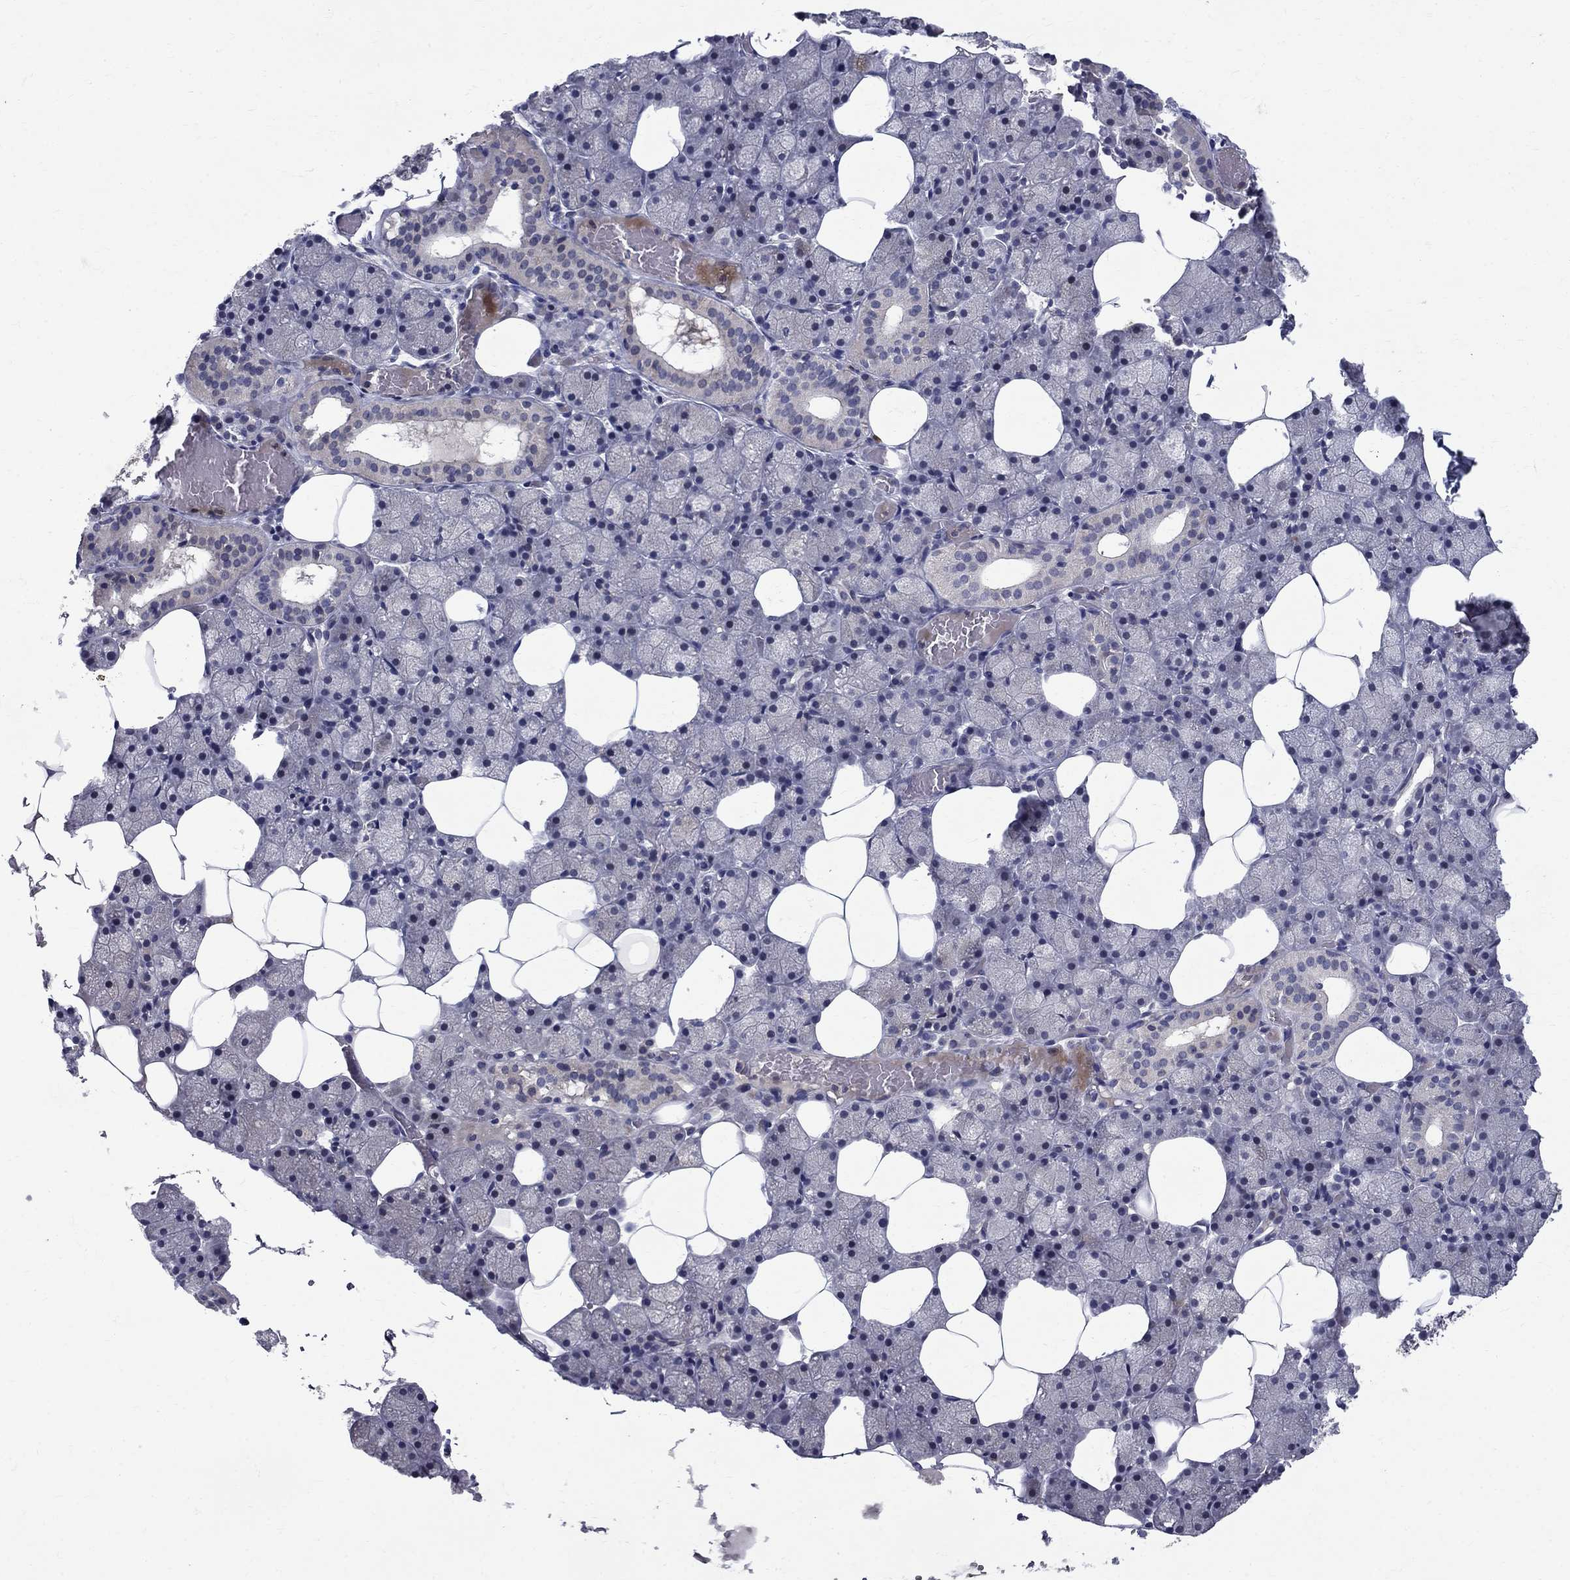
{"staining": {"intensity": "moderate", "quantity": "<25%", "location": "cytoplasmic/membranous"}, "tissue": "salivary gland", "cell_type": "Glandular cells", "image_type": "normal", "snomed": [{"axis": "morphology", "description": "Normal tissue, NOS"}, {"axis": "topography", "description": "Salivary gland"}], "caption": "Moderate cytoplasmic/membranous expression is present in approximately <25% of glandular cells in unremarkable salivary gland. Nuclei are stained in blue.", "gene": "STAB2", "patient": {"sex": "male", "age": 38}}